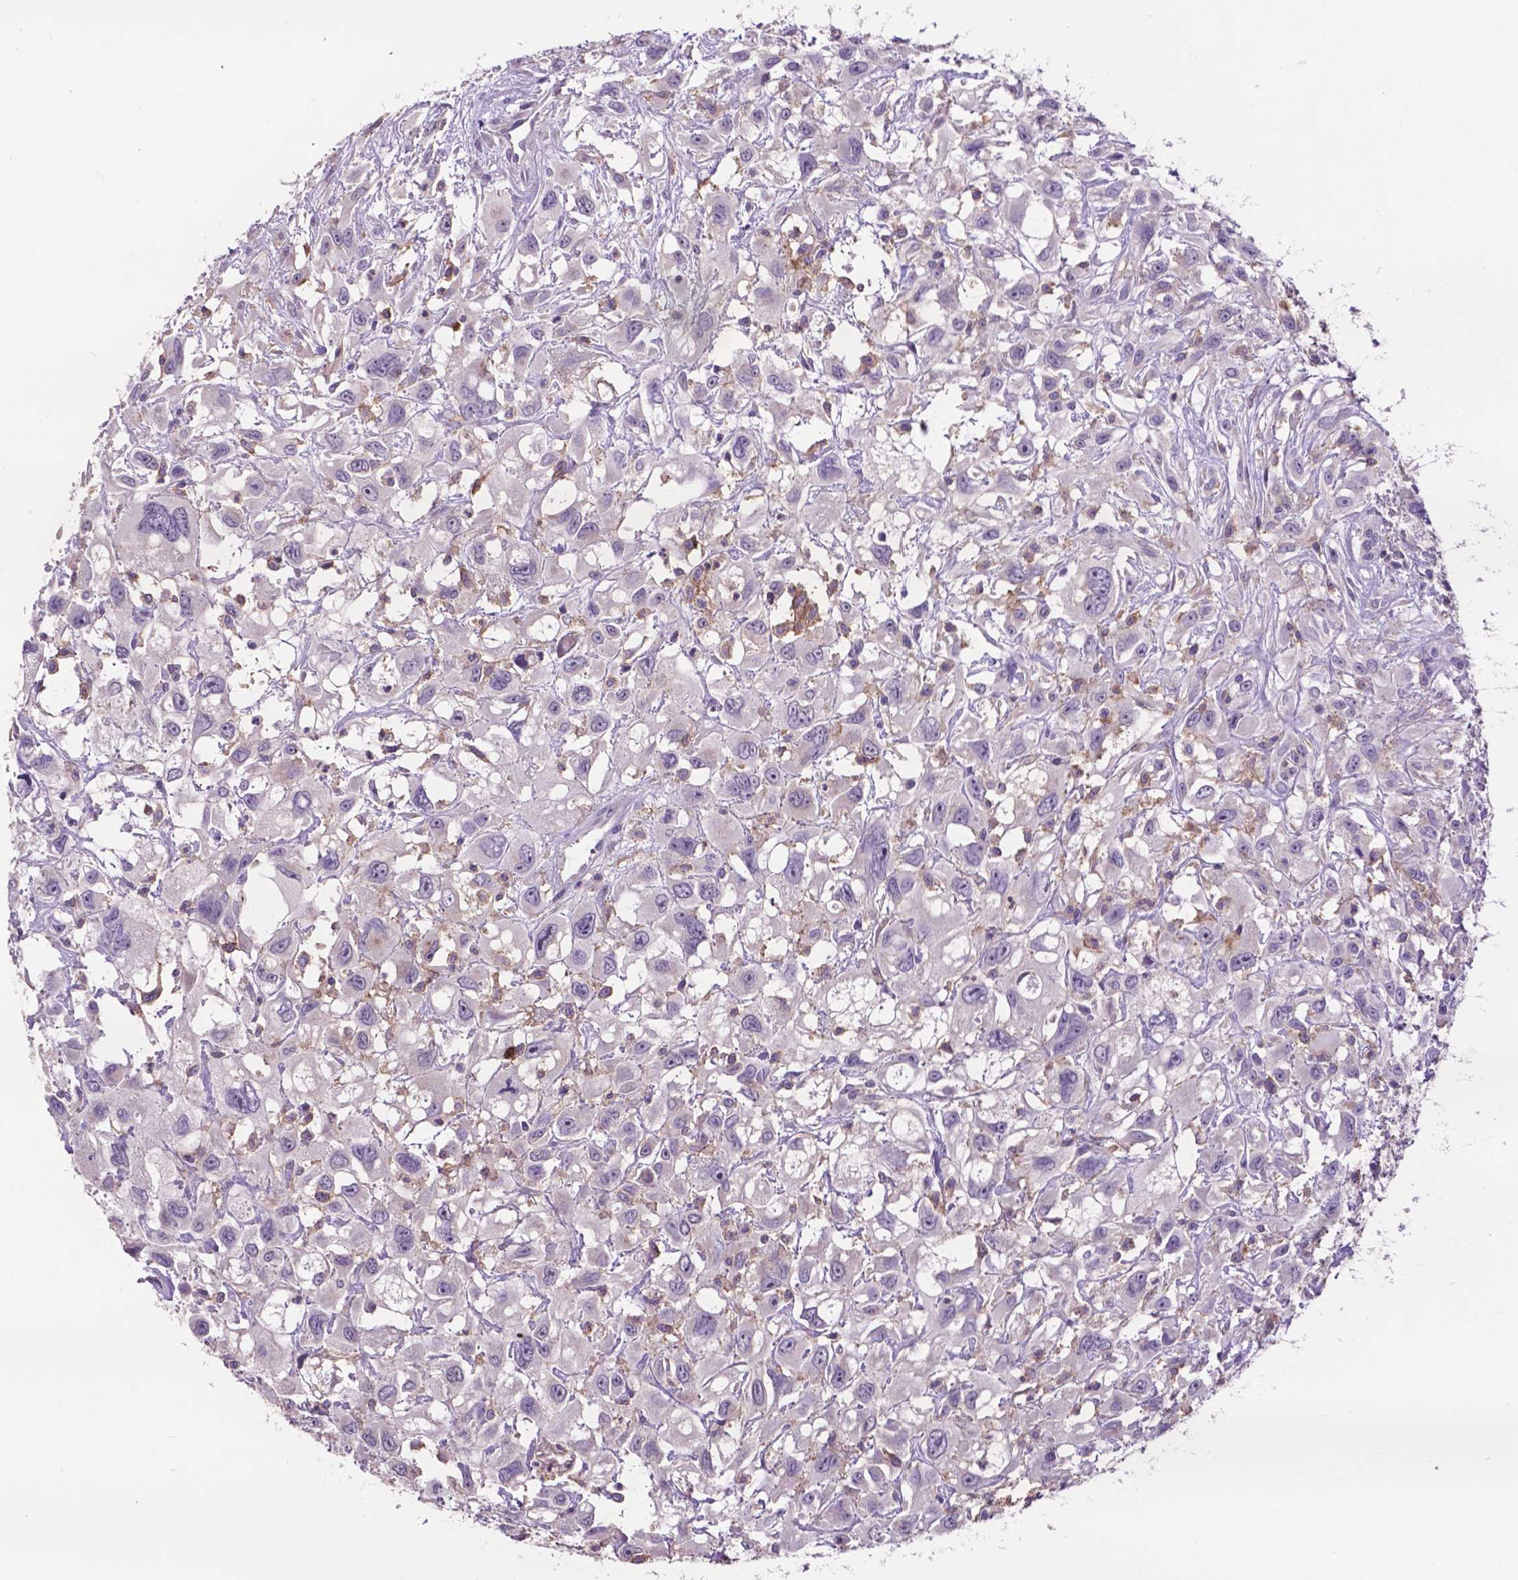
{"staining": {"intensity": "negative", "quantity": "none", "location": "none"}, "tissue": "head and neck cancer", "cell_type": "Tumor cells", "image_type": "cancer", "snomed": [{"axis": "morphology", "description": "Squamous cell carcinoma, NOS"}, {"axis": "morphology", "description": "Squamous cell carcinoma, metastatic, NOS"}, {"axis": "topography", "description": "Oral tissue"}, {"axis": "topography", "description": "Head-Neck"}], "caption": "The immunohistochemistry (IHC) photomicrograph has no significant positivity in tumor cells of metastatic squamous cell carcinoma (head and neck) tissue. The staining is performed using DAB brown chromogen with nuclei counter-stained in using hematoxylin.", "gene": "PLSCR1", "patient": {"sex": "female", "age": 85}}